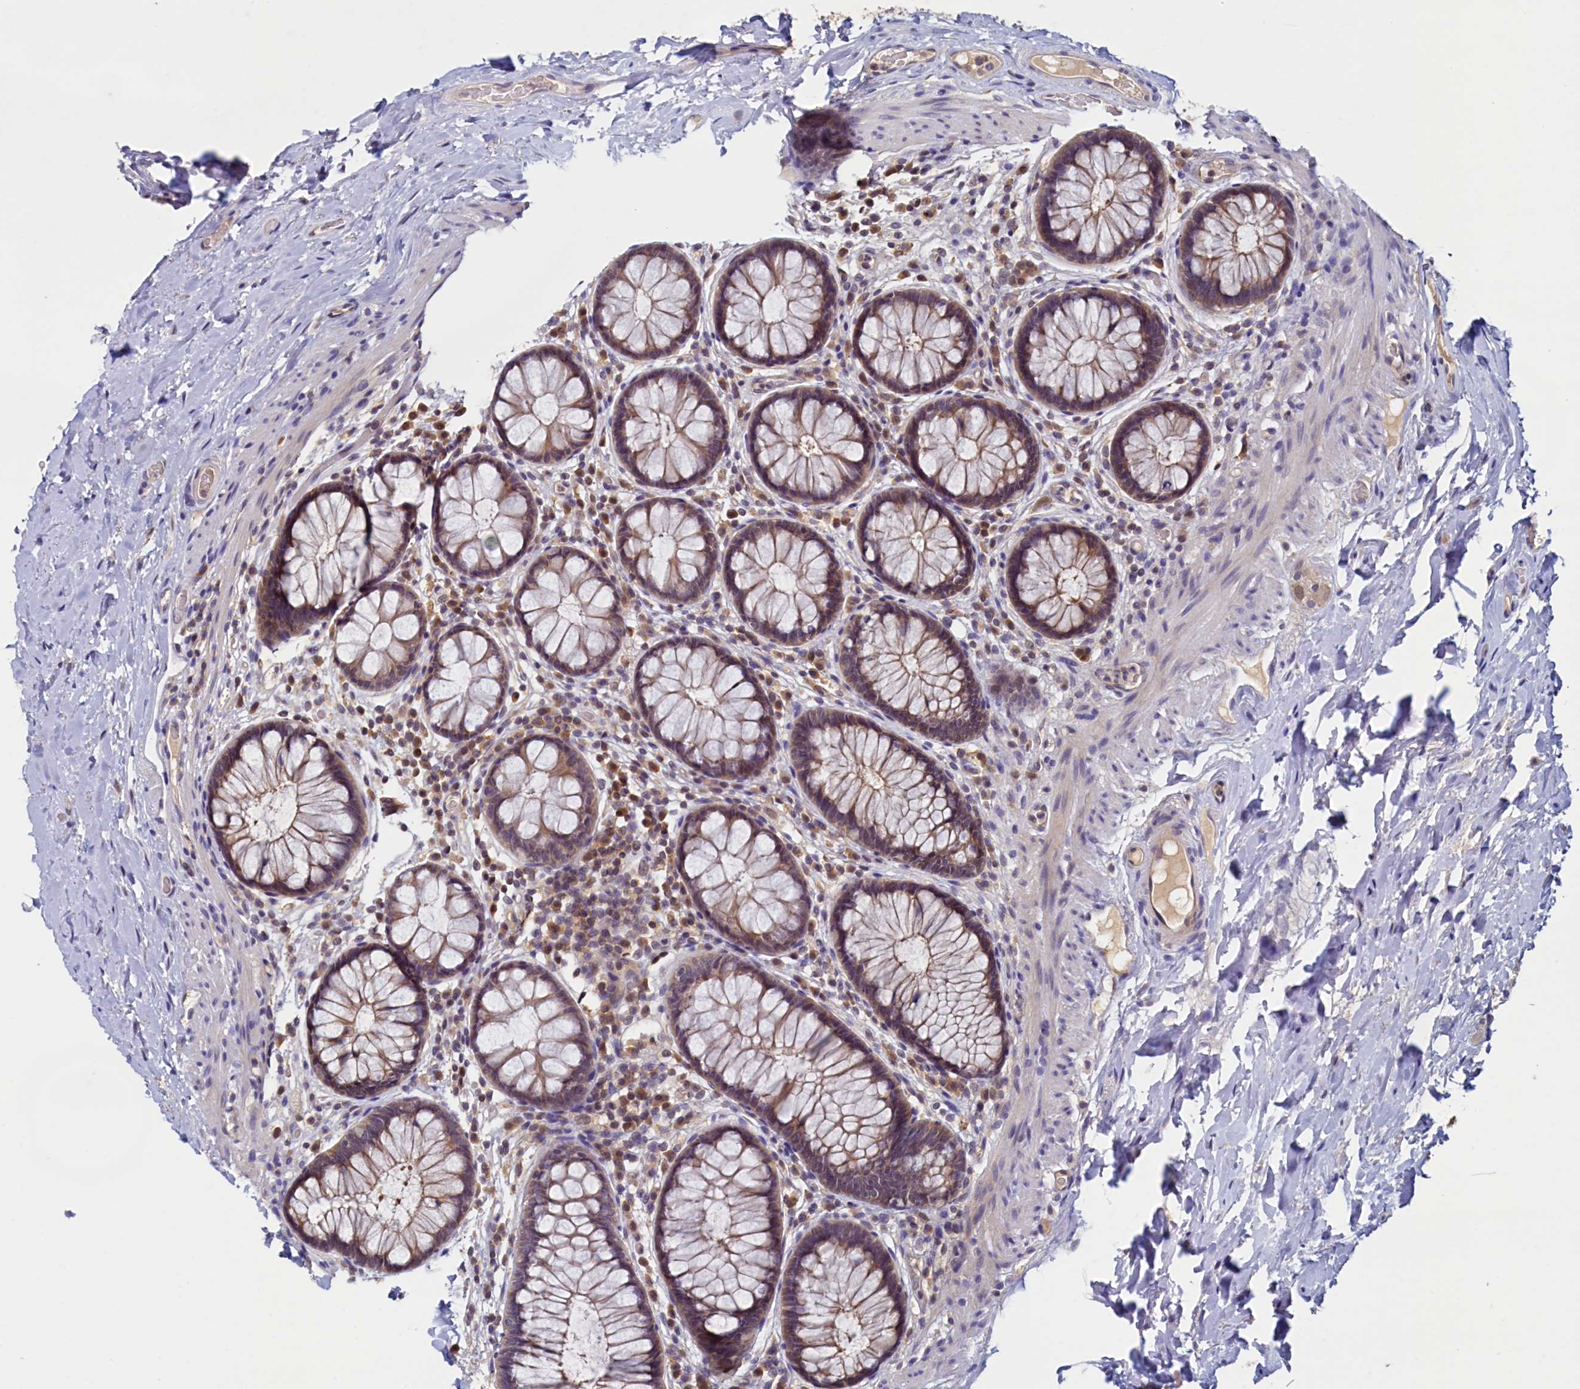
{"staining": {"intensity": "moderate", "quantity": "25%-75%", "location": "cytoplasmic/membranous"}, "tissue": "rectum", "cell_type": "Glandular cells", "image_type": "normal", "snomed": [{"axis": "morphology", "description": "Normal tissue, NOS"}, {"axis": "topography", "description": "Rectum"}], "caption": "Immunohistochemistry micrograph of benign rectum: rectum stained using IHC exhibits medium levels of moderate protein expression localized specifically in the cytoplasmic/membranous of glandular cells, appearing as a cytoplasmic/membranous brown color.", "gene": "PAAF1", "patient": {"sex": "male", "age": 83}}